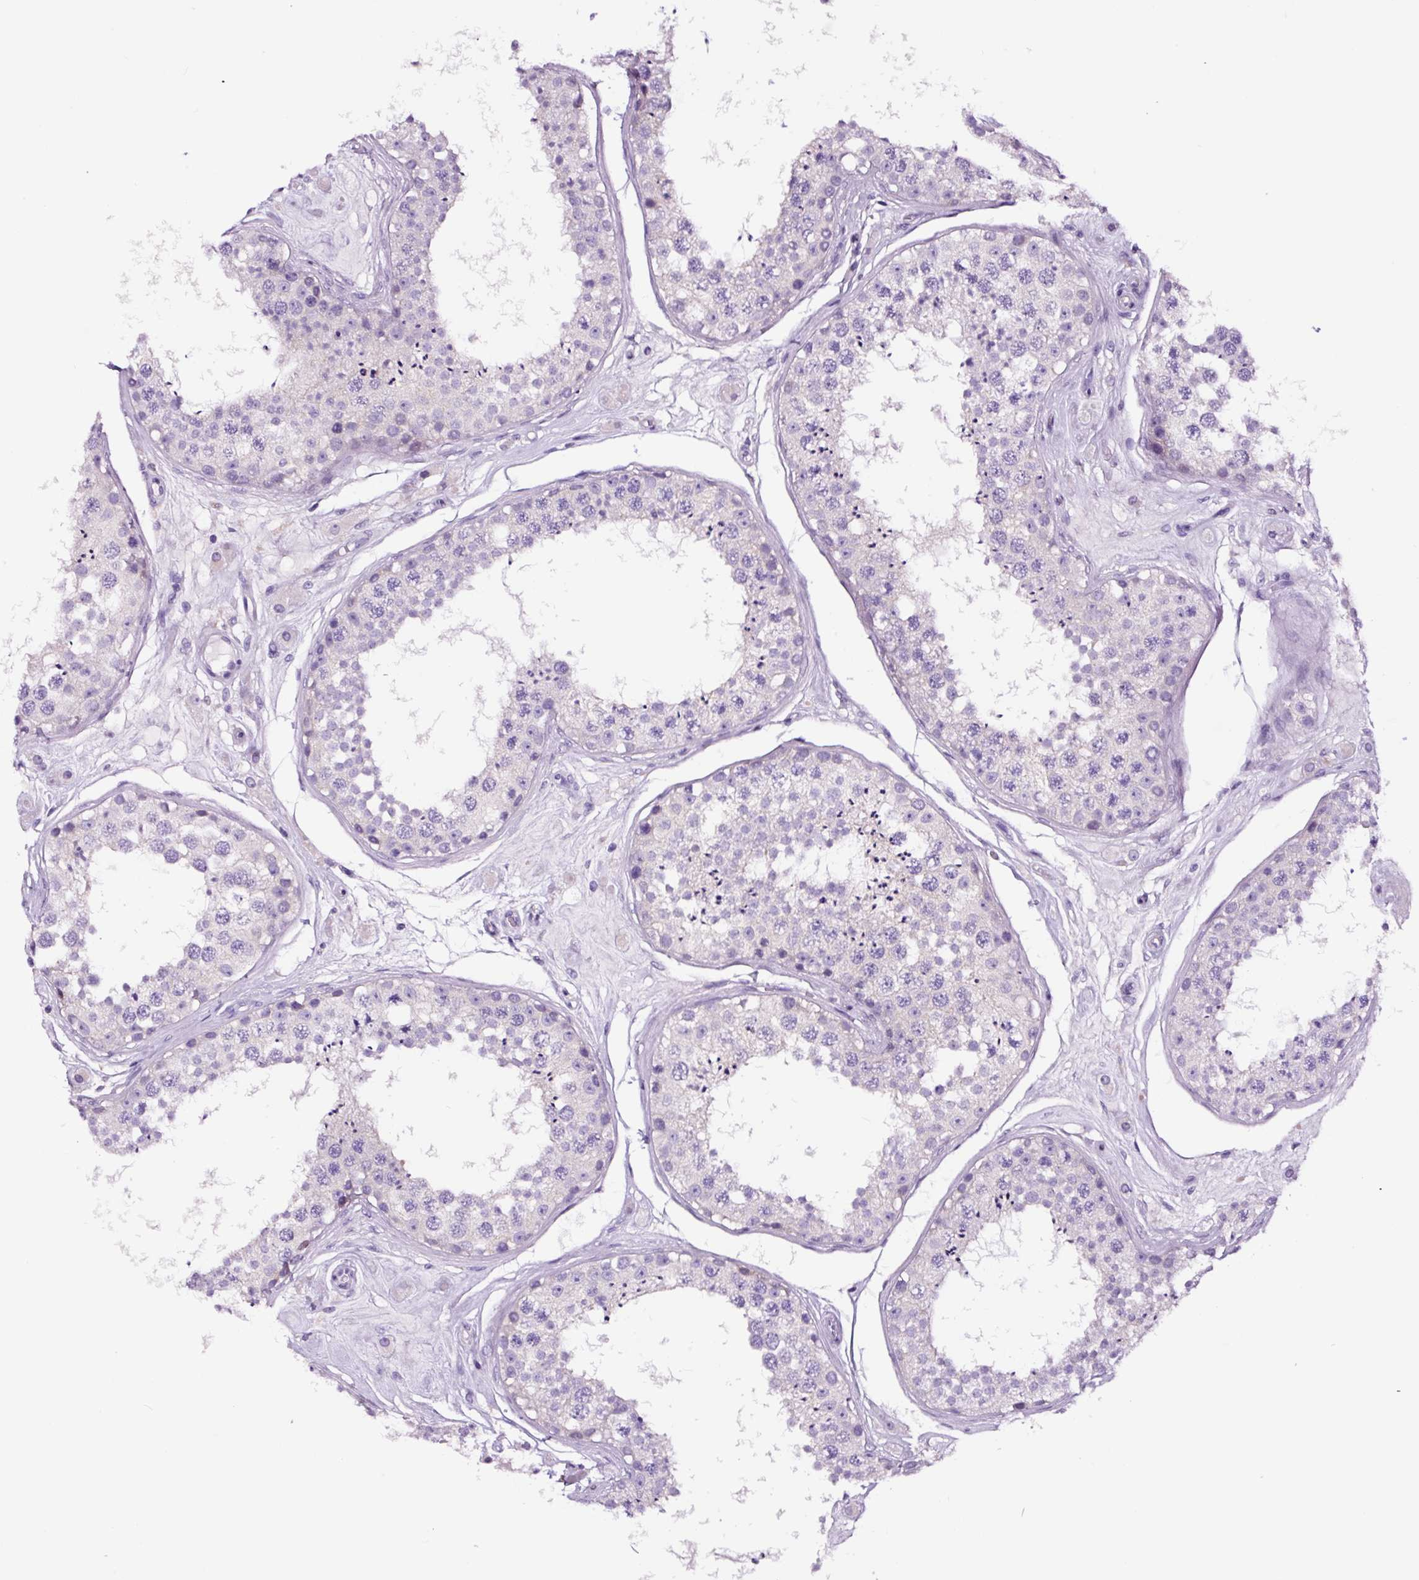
{"staining": {"intensity": "negative", "quantity": "none", "location": "none"}, "tissue": "testis", "cell_type": "Cells in seminiferous ducts", "image_type": "normal", "snomed": [{"axis": "morphology", "description": "Normal tissue, NOS"}, {"axis": "topography", "description": "Testis"}], "caption": "High power microscopy photomicrograph of an IHC micrograph of normal testis, revealing no significant positivity in cells in seminiferous ducts.", "gene": "FBXL7", "patient": {"sex": "male", "age": 25}}